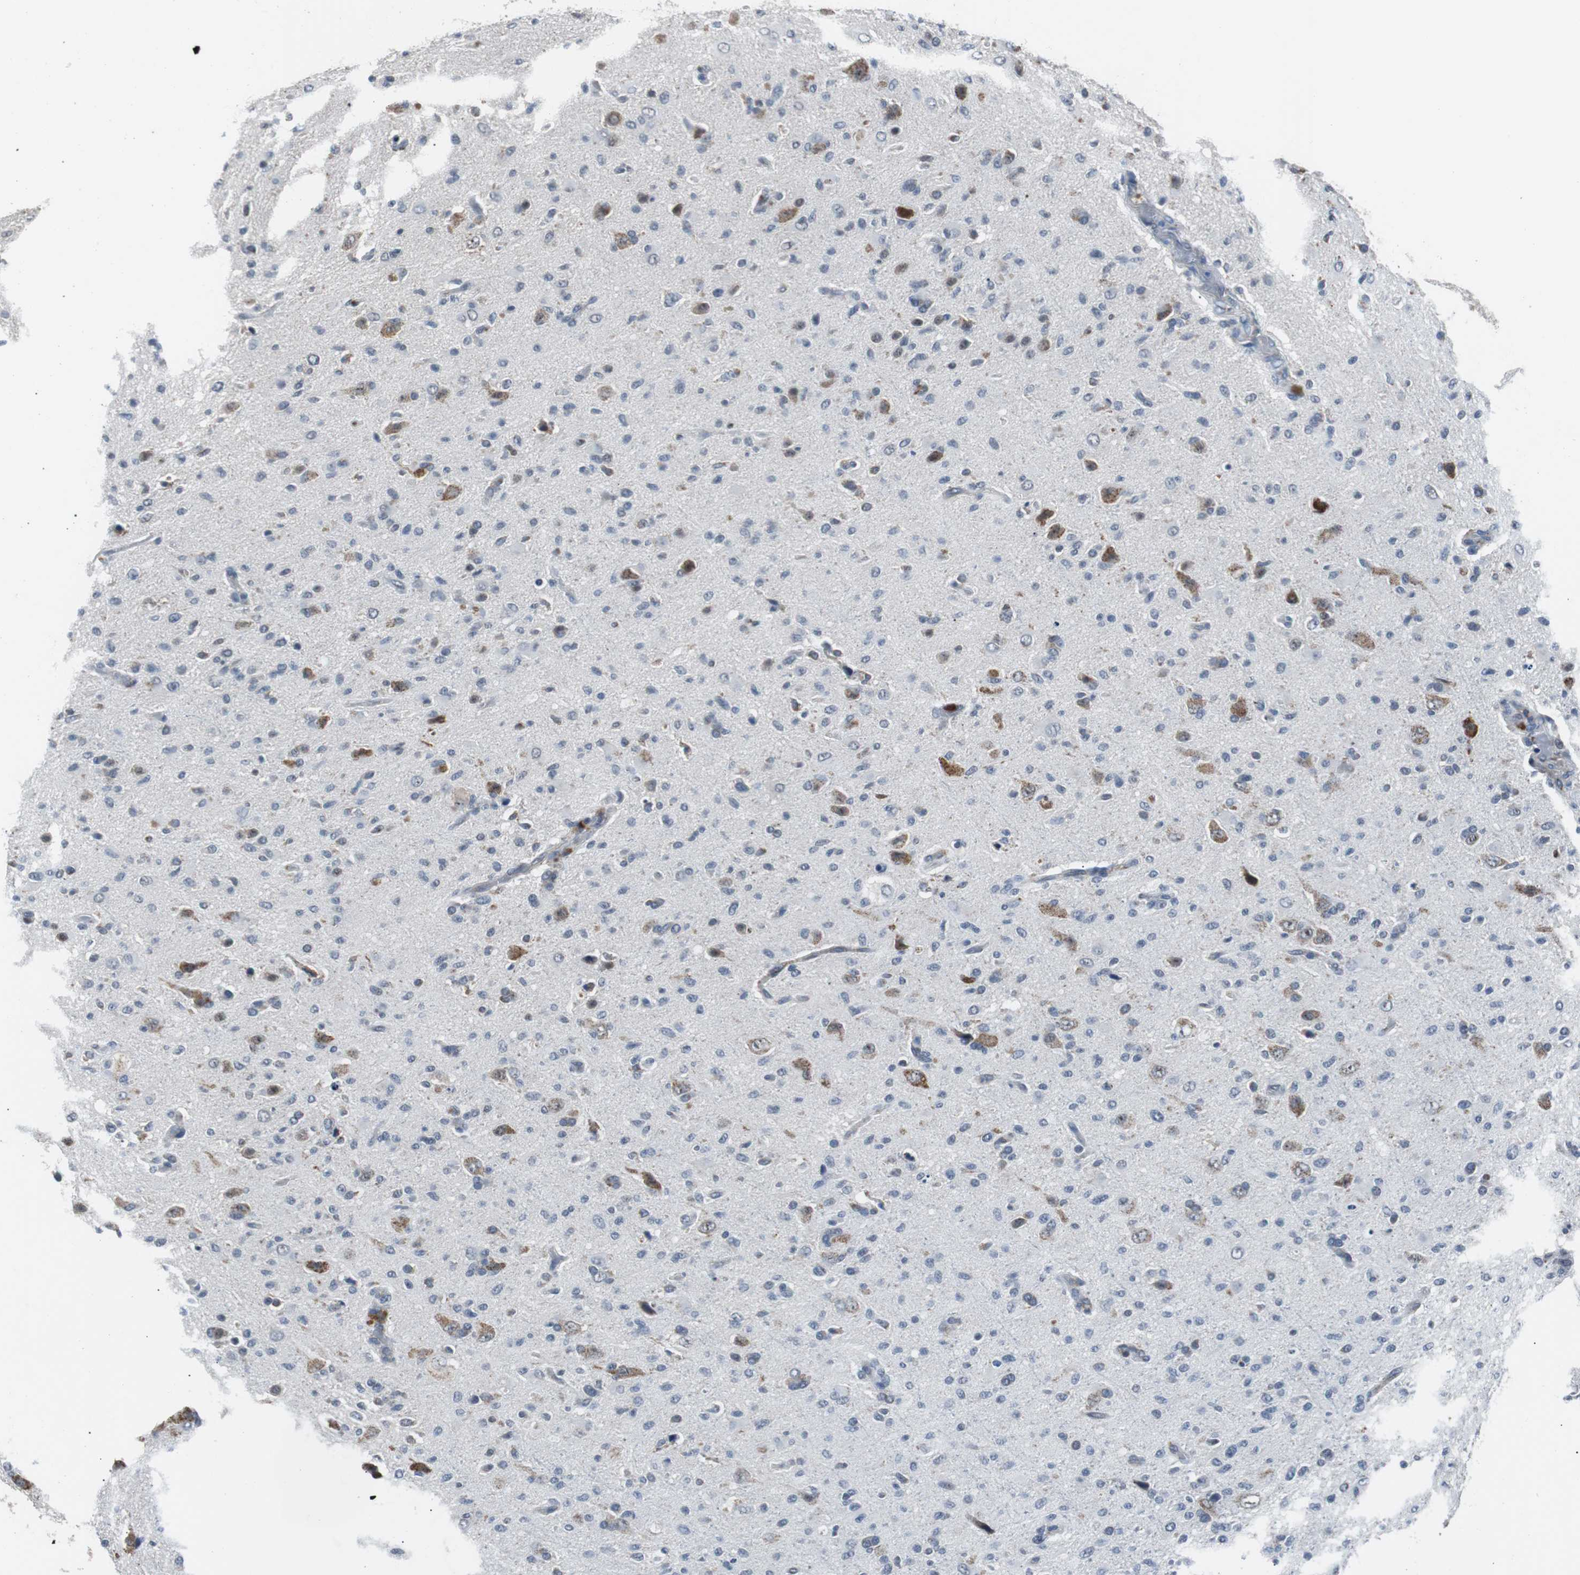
{"staining": {"intensity": "negative", "quantity": "none", "location": "none"}, "tissue": "glioma", "cell_type": "Tumor cells", "image_type": "cancer", "snomed": [{"axis": "morphology", "description": "Glioma, malignant, High grade"}, {"axis": "topography", "description": "Brain"}], "caption": "Immunohistochemistry (IHC) micrograph of high-grade glioma (malignant) stained for a protein (brown), which exhibits no expression in tumor cells.", "gene": "PITRM1", "patient": {"sex": "male", "age": 71}}